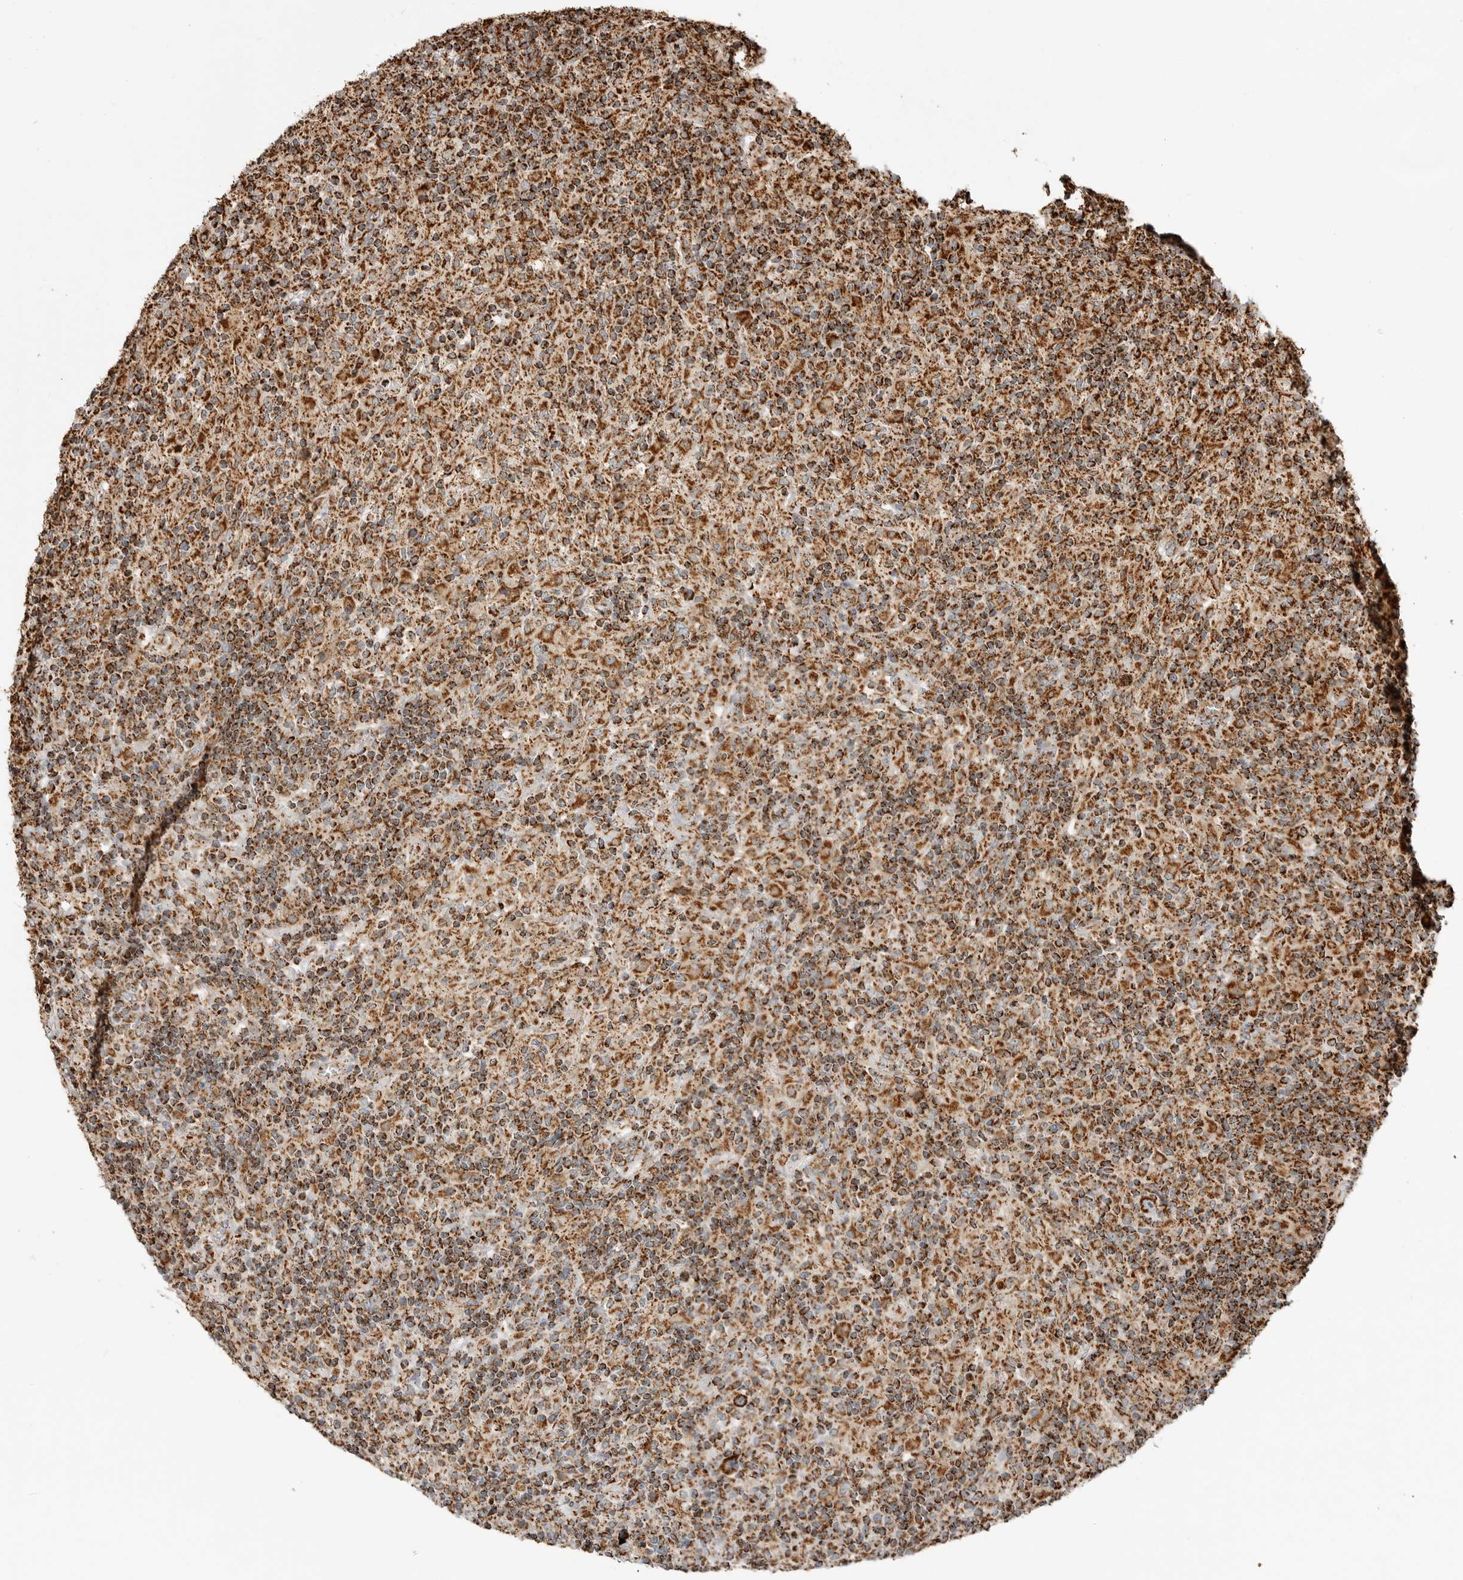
{"staining": {"intensity": "strong", "quantity": ">75%", "location": "cytoplasmic/membranous"}, "tissue": "lymphoma", "cell_type": "Tumor cells", "image_type": "cancer", "snomed": [{"axis": "morphology", "description": "Hodgkin's disease, NOS"}, {"axis": "topography", "description": "Lymph node"}], "caption": "IHC (DAB) staining of human Hodgkin's disease exhibits strong cytoplasmic/membranous protein staining in about >75% of tumor cells.", "gene": "BMP2K", "patient": {"sex": "male", "age": 70}}